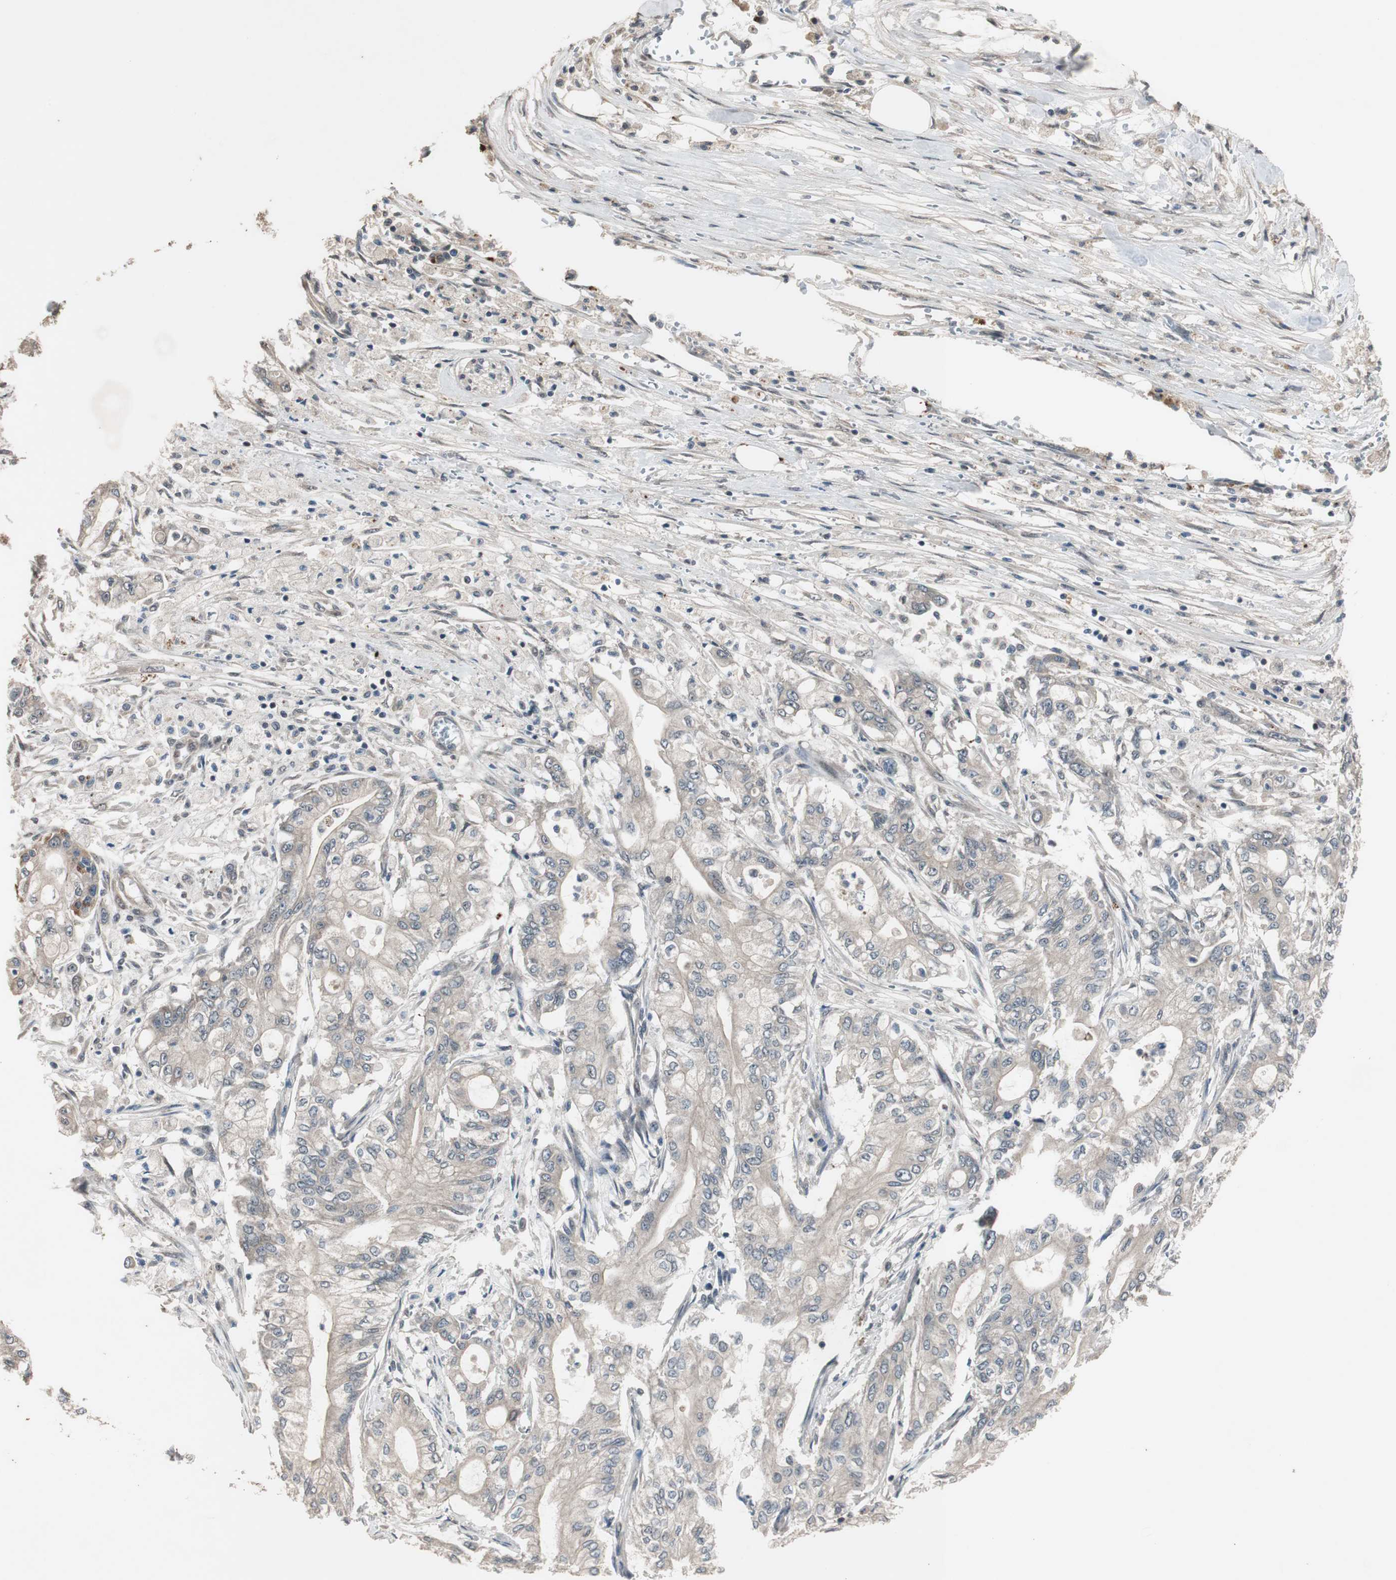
{"staining": {"intensity": "negative", "quantity": "none", "location": "none"}, "tissue": "pancreatic cancer", "cell_type": "Tumor cells", "image_type": "cancer", "snomed": [{"axis": "morphology", "description": "Adenocarcinoma, NOS"}, {"axis": "topography", "description": "Pancreas"}], "caption": "DAB (3,3'-diaminobenzidine) immunohistochemical staining of pancreatic cancer exhibits no significant expression in tumor cells.", "gene": "BOLA1", "patient": {"sex": "male", "age": 70}}